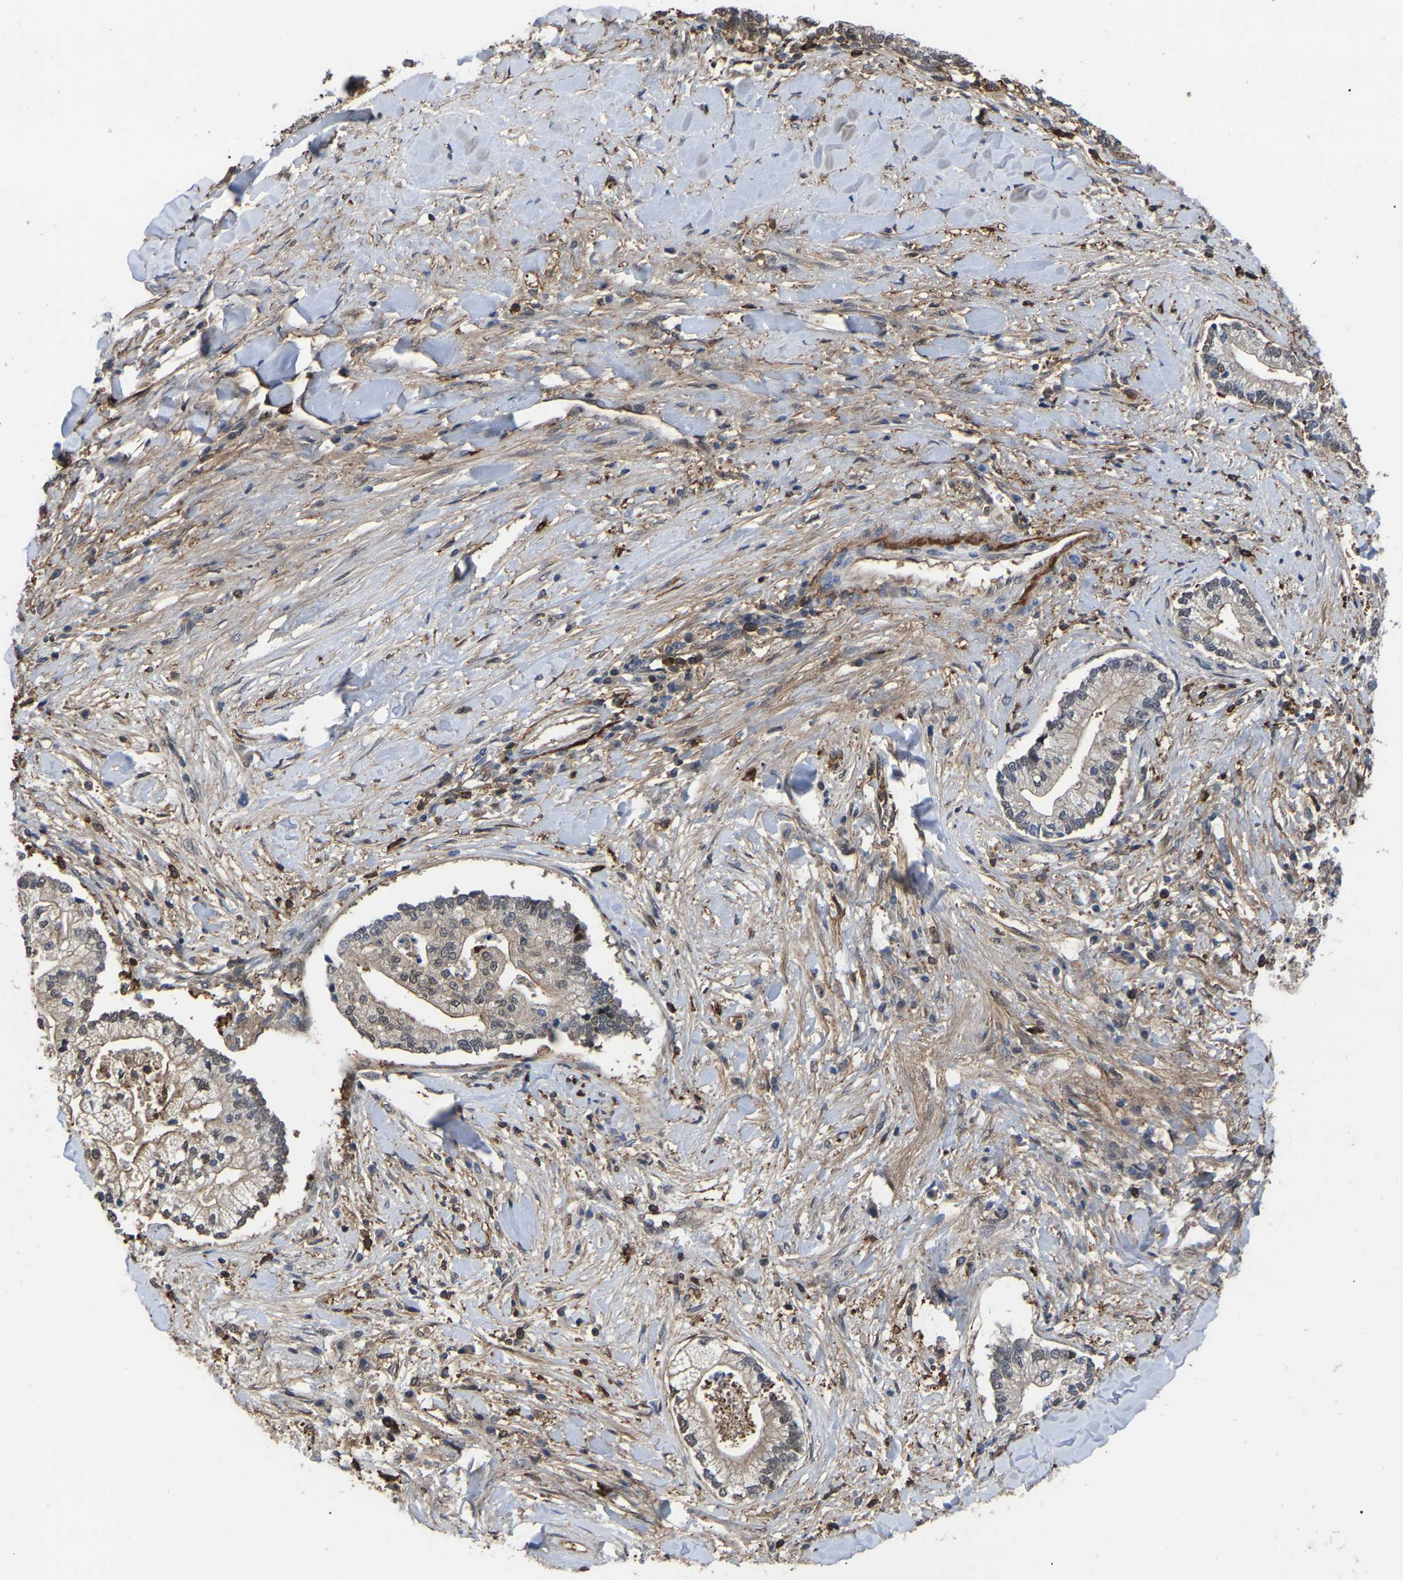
{"staining": {"intensity": "negative", "quantity": "none", "location": "none"}, "tissue": "liver cancer", "cell_type": "Tumor cells", "image_type": "cancer", "snomed": [{"axis": "morphology", "description": "Cholangiocarcinoma"}, {"axis": "topography", "description": "Liver"}], "caption": "A high-resolution micrograph shows IHC staining of liver cholangiocarcinoma, which exhibits no significant expression in tumor cells.", "gene": "CIT", "patient": {"sex": "male", "age": 50}}